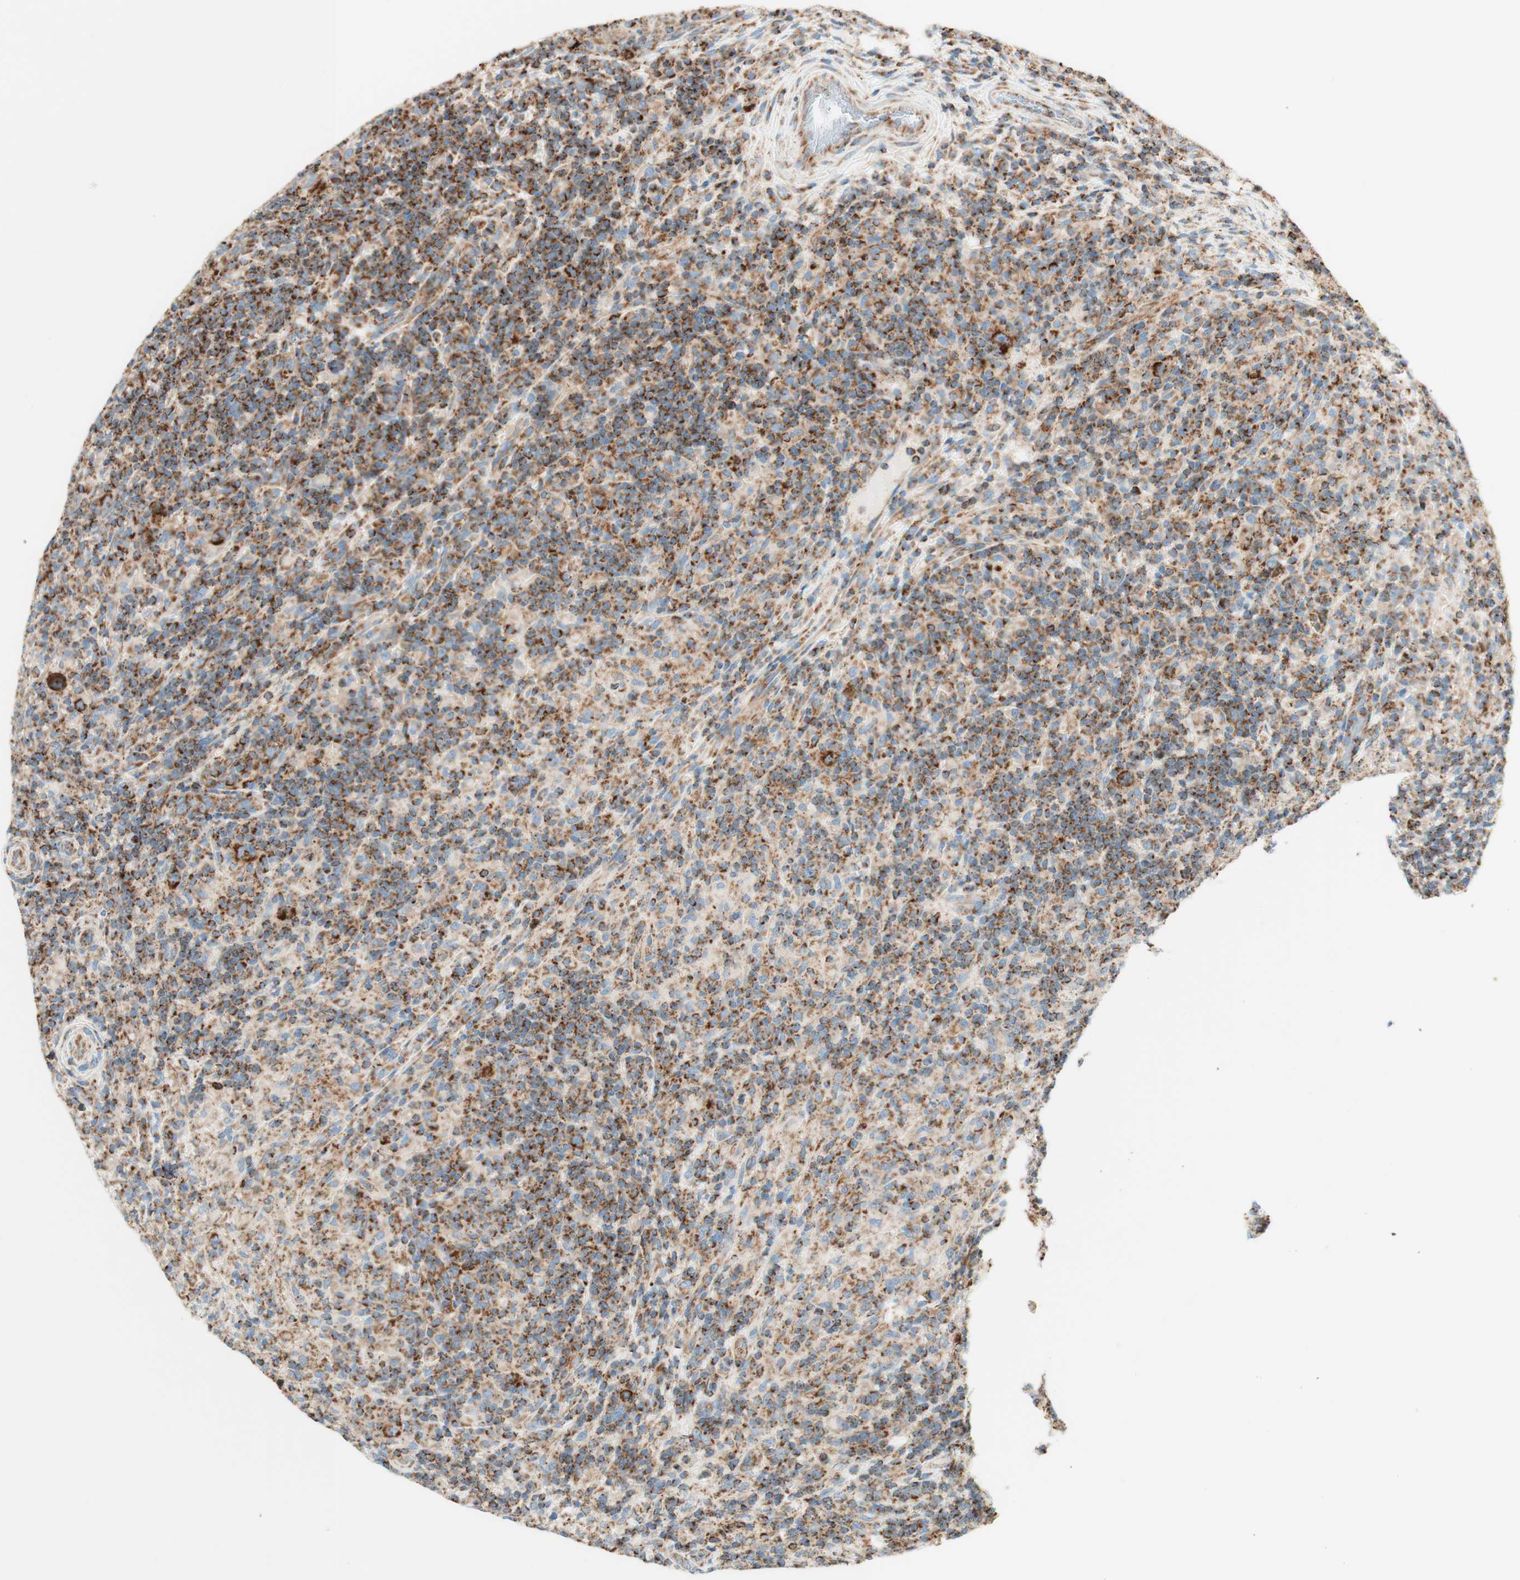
{"staining": {"intensity": "strong", "quantity": ">75%", "location": "cytoplasmic/membranous"}, "tissue": "lymphoma", "cell_type": "Tumor cells", "image_type": "cancer", "snomed": [{"axis": "morphology", "description": "Hodgkin's disease, NOS"}, {"axis": "topography", "description": "Lymph node"}], "caption": "Immunohistochemistry histopathology image of lymphoma stained for a protein (brown), which reveals high levels of strong cytoplasmic/membranous staining in approximately >75% of tumor cells.", "gene": "TOMM20", "patient": {"sex": "male", "age": 70}}